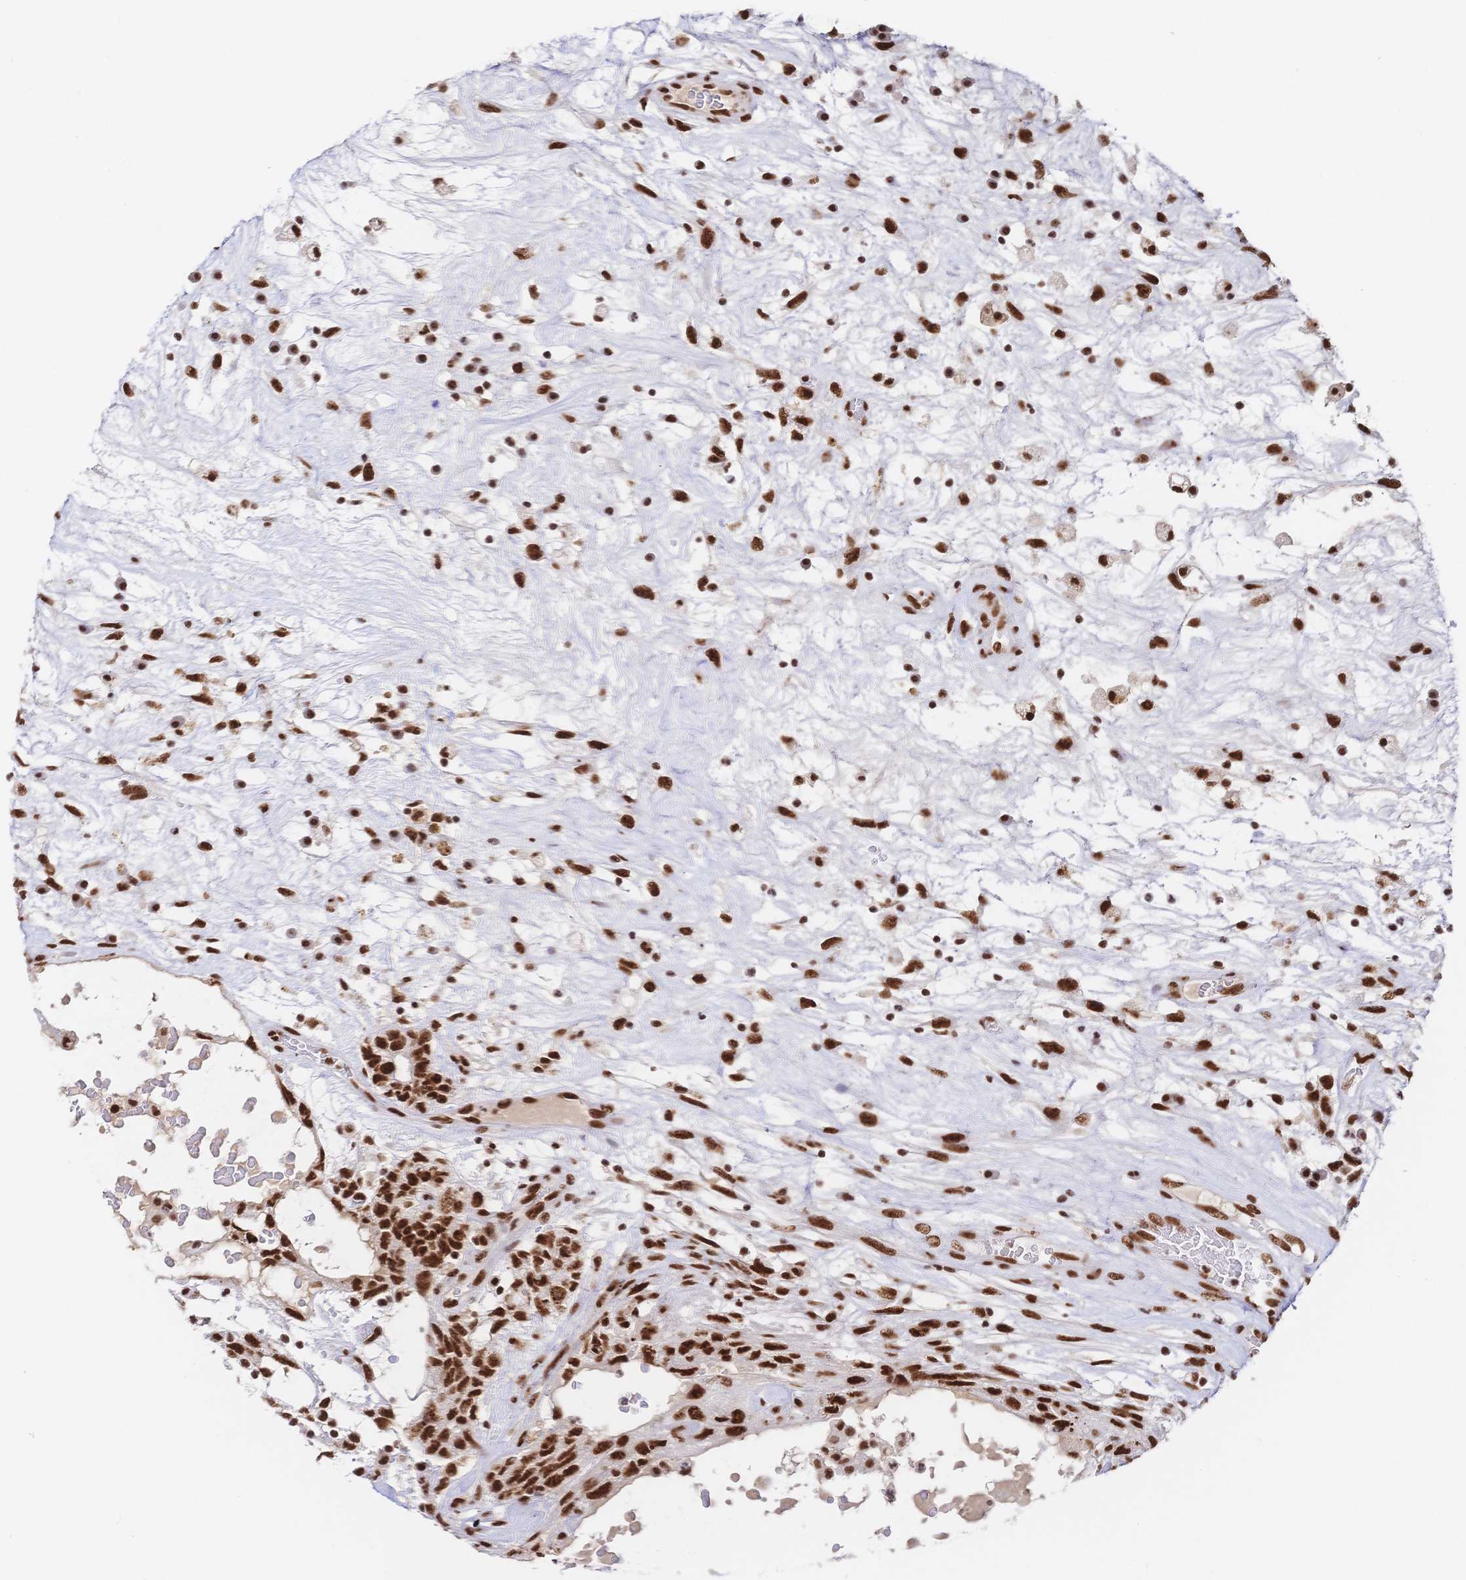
{"staining": {"intensity": "strong", "quantity": ">75%", "location": "nuclear"}, "tissue": "testis cancer", "cell_type": "Tumor cells", "image_type": "cancer", "snomed": [{"axis": "morphology", "description": "Normal tissue, NOS"}, {"axis": "morphology", "description": "Carcinoma, Embryonal, NOS"}, {"axis": "topography", "description": "Testis"}], "caption": "Testis cancer stained with a protein marker displays strong staining in tumor cells.", "gene": "SRSF1", "patient": {"sex": "male", "age": 32}}